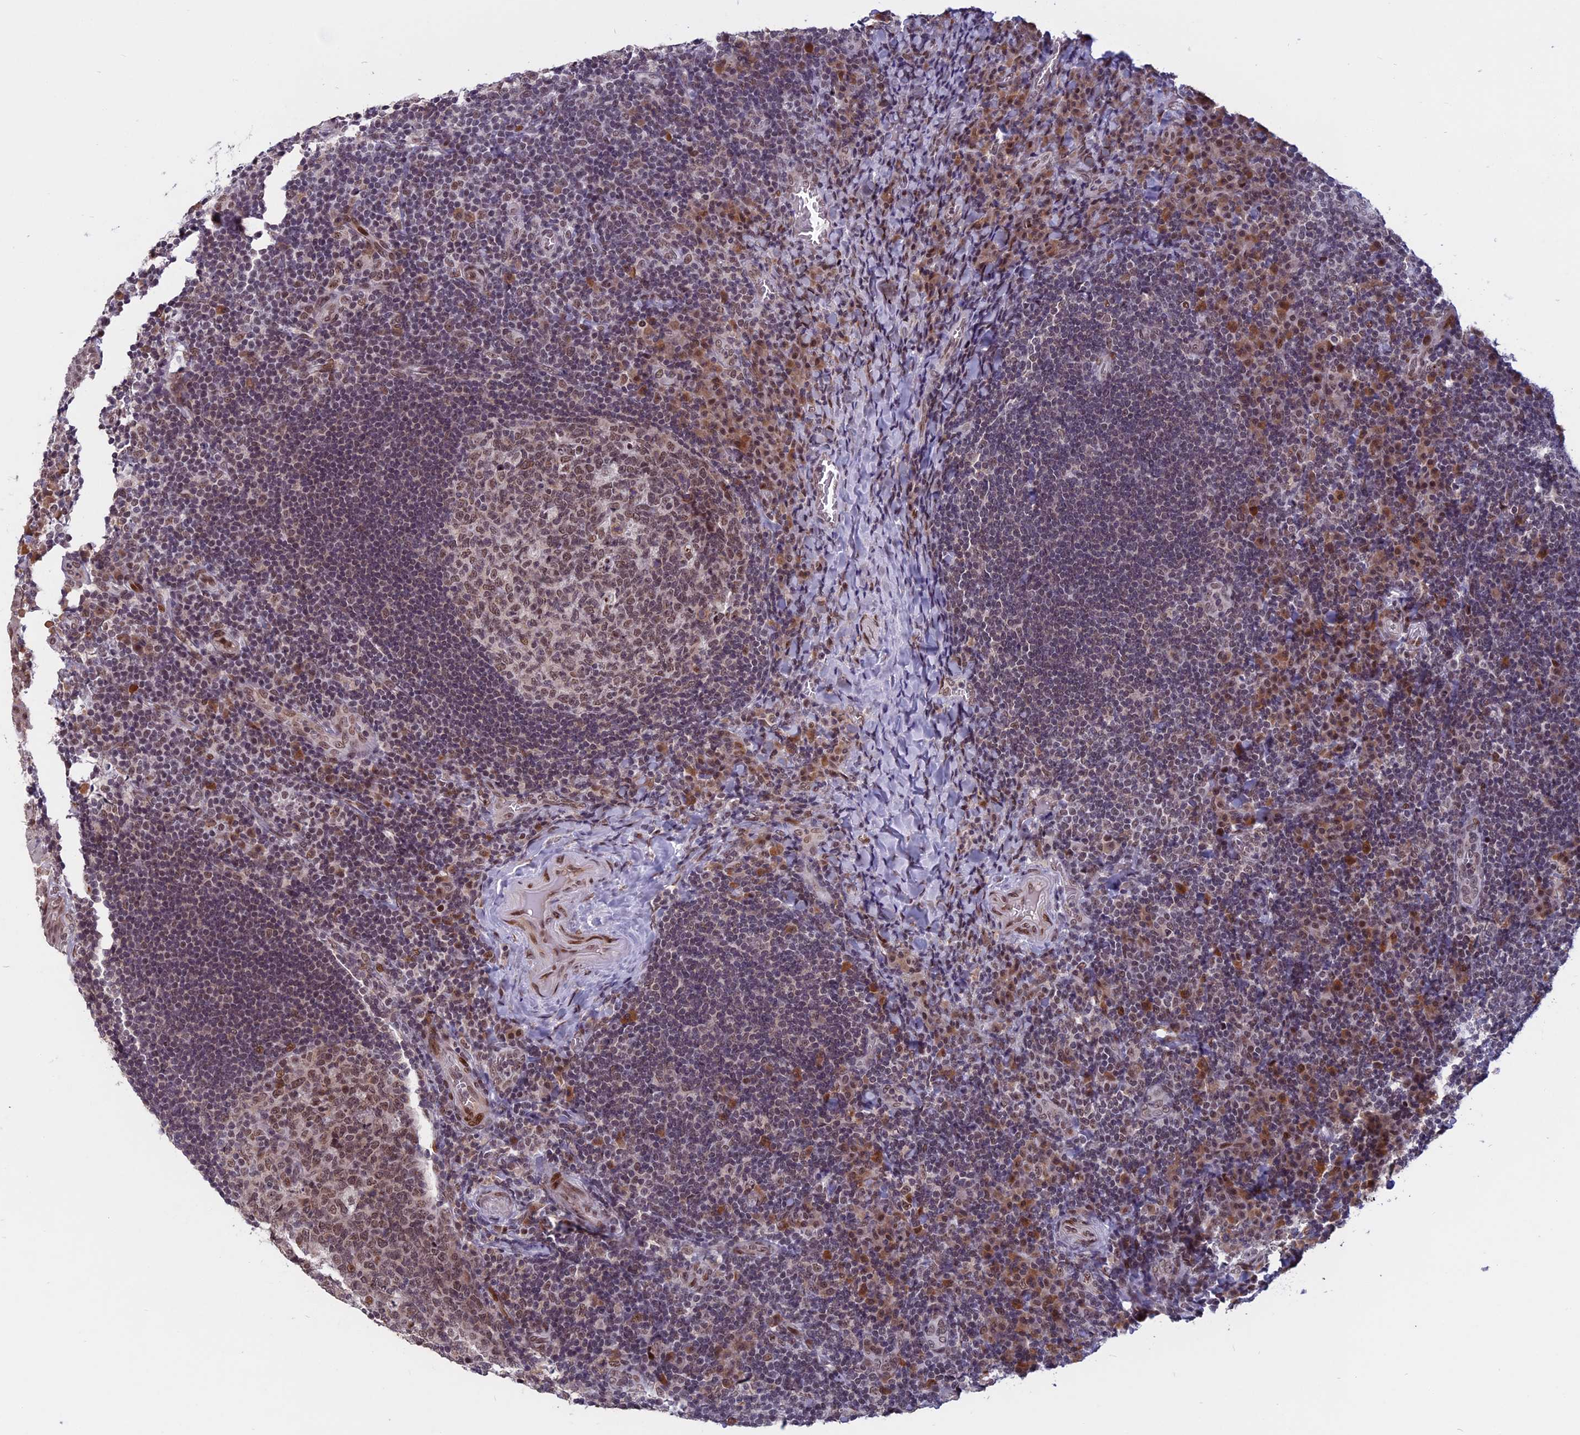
{"staining": {"intensity": "weak", "quantity": ">75%", "location": "nuclear"}, "tissue": "tonsil", "cell_type": "Germinal center cells", "image_type": "normal", "snomed": [{"axis": "morphology", "description": "Normal tissue, NOS"}, {"axis": "topography", "description": "Tonsil"}], "caption": "The image displays staining of unremarkable tonsil, revealing weak nuclear protein positivity (brown color) within germinal center cells.", "gene": "CDC7", "patient": {"sex": "male", "age": 17}}